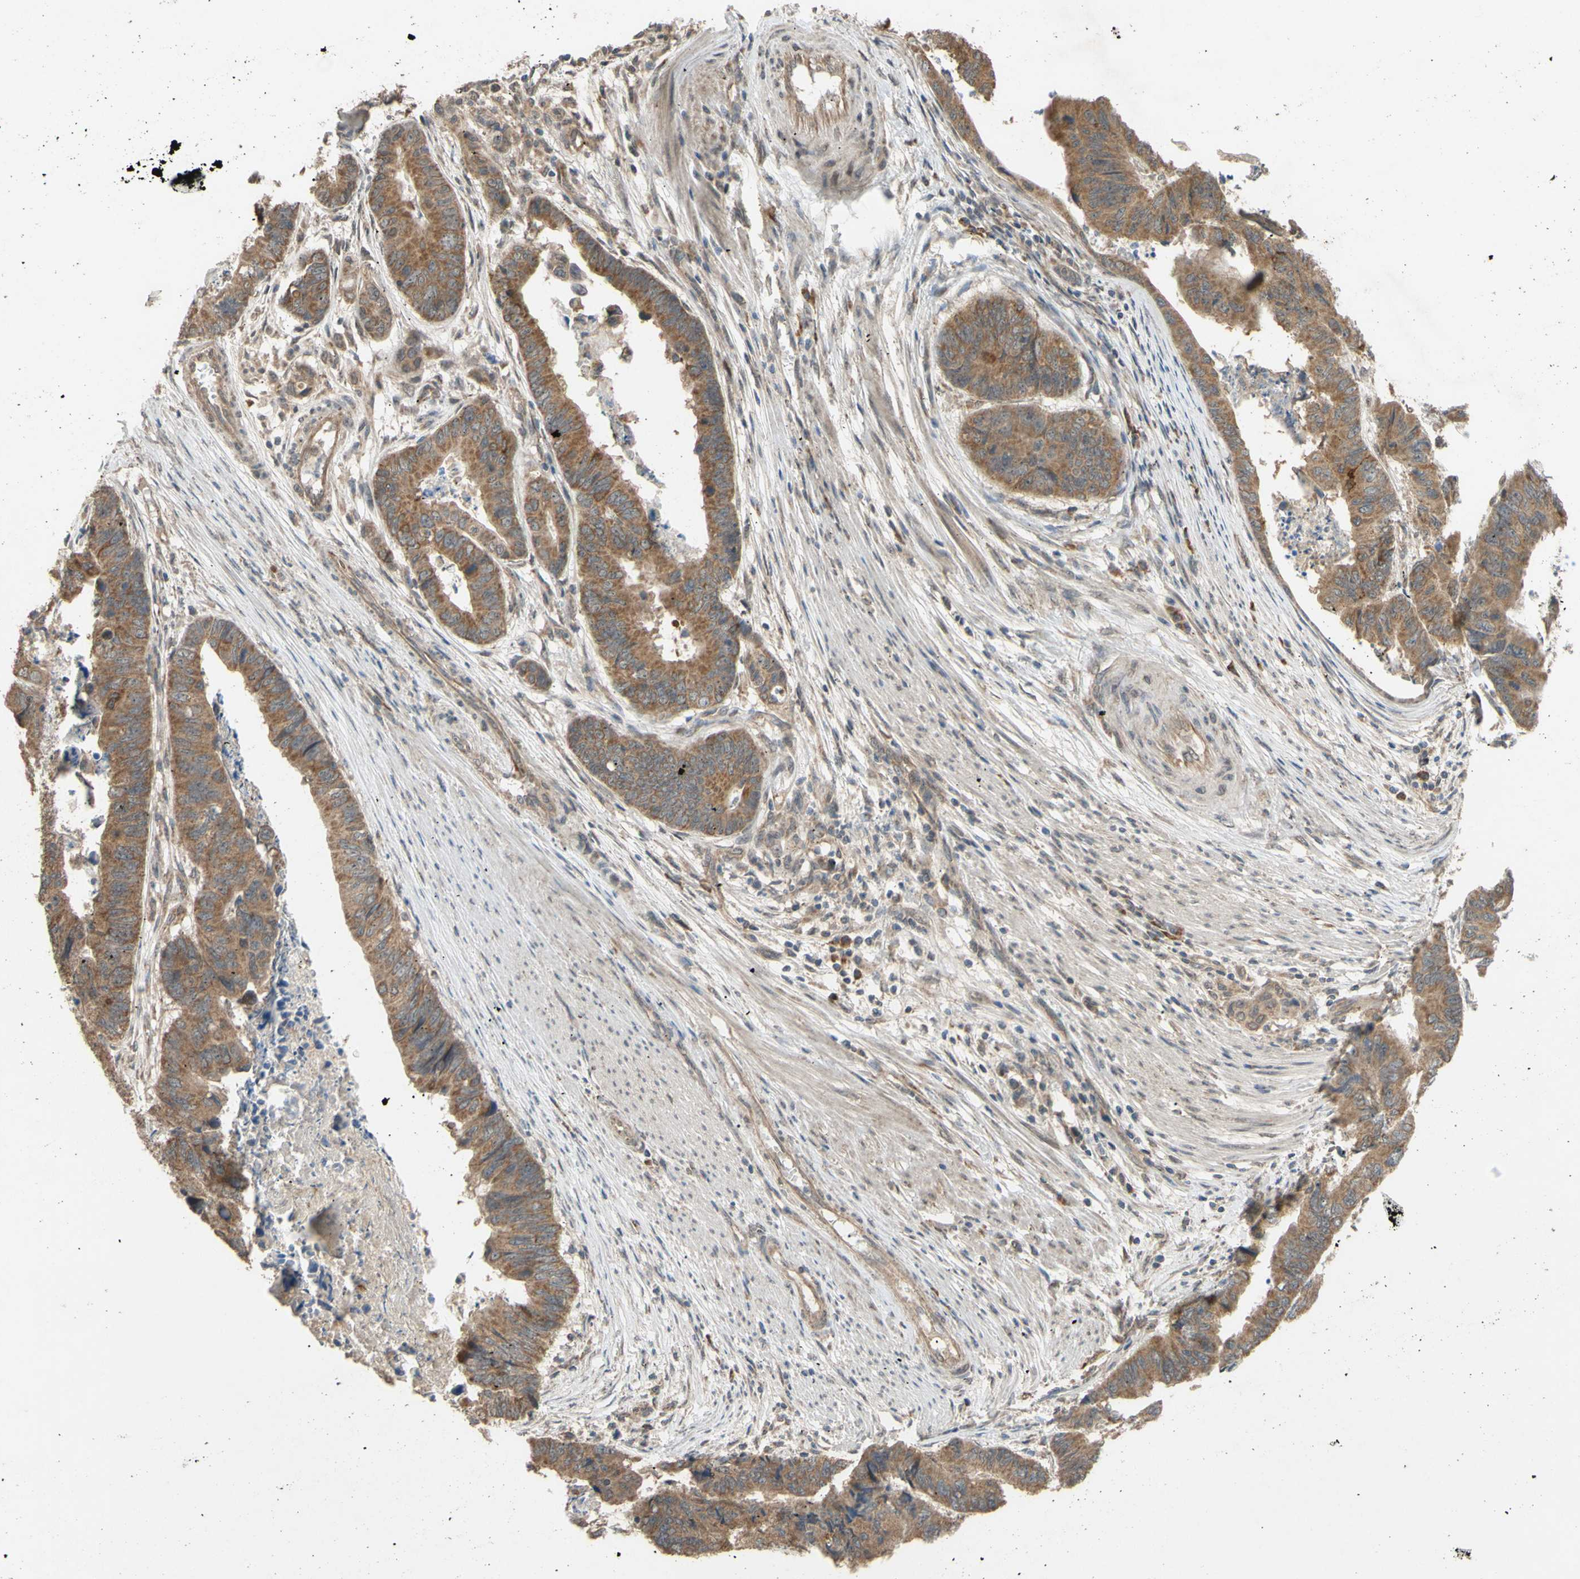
{"staining": {"intensity": "moderate", "quantity": ">75%", "location": "cytoplasmic/membranous"}, "tissue": "stomach cancer", "cell_type": "Tumor cells", "image_type": "cancer", "snomed": [{"axis": "morphology", "description": "Adenocarcinoma, NOS"}, {"axis": "topography", "description": "Stomach, lower"}], "caption": "Tumor cells reveal moderate cytoplasmic/membranous expression in approximately >75% of cells in stomach cancer. The protein is stained brown, and the nuclei are stained in blue (DAB (3,3'-diaminobenzidine) IHC with brightfield microscopy, high magnification).", "gene": "CD164", "patient": {"sex": "male", "age": 77}}